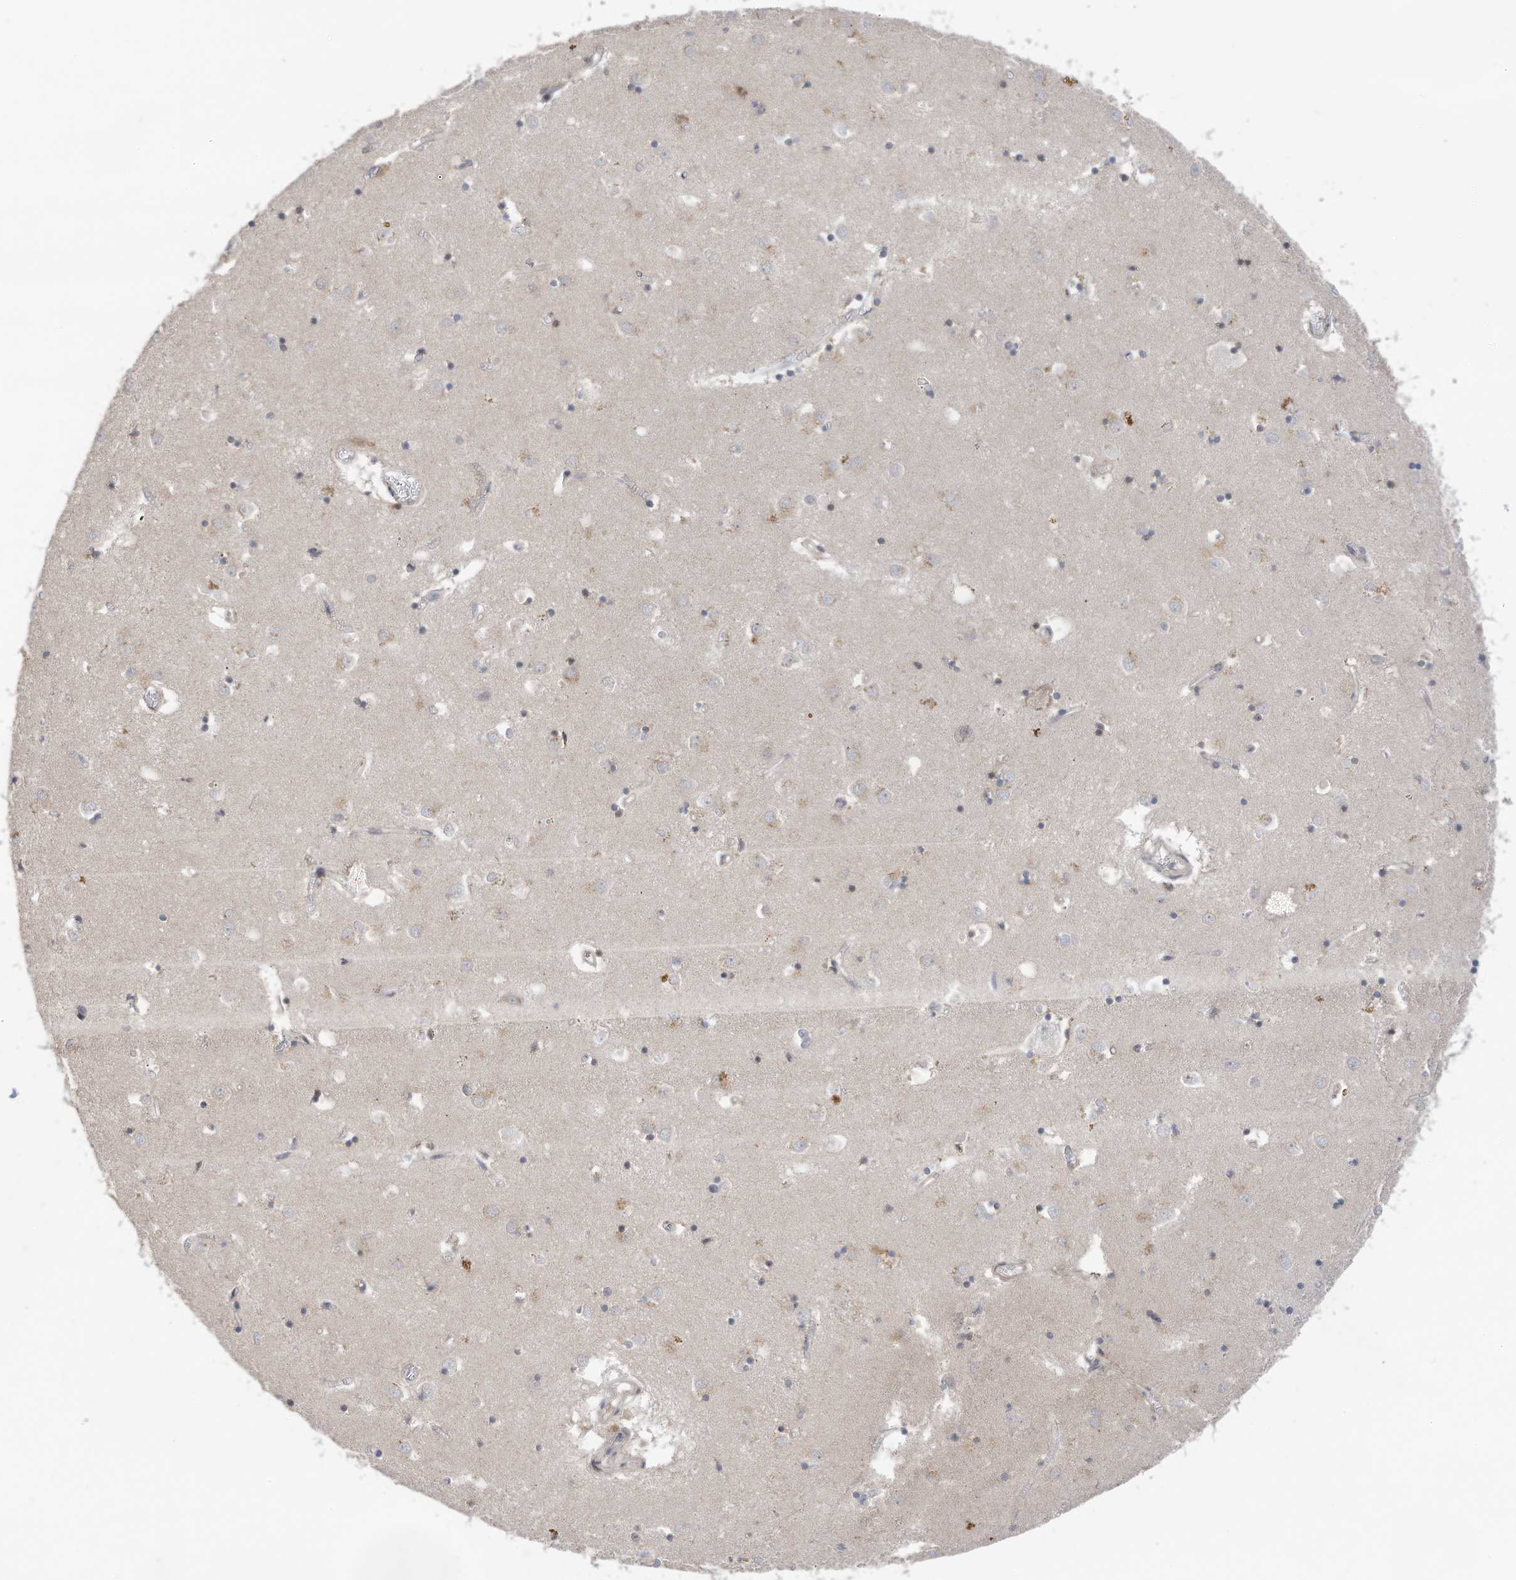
{"staining": {"intensity": "weak", "quantity": "<25%", "location": "nuclear"}, "tissue": "caudate", "cell_type": "Glial cells", "image_type": "normal", "snomed": [{"axis": "morphology", "description": "Normal tissue, NOS"}, {"axis": "topography", "description": "Lateral ventricle wall"}], "caption": "There is no significant expression in glial cells of caudate. (DAB (3,3'-diaminobenzidine) immunohistochemistry (IHC) visualized using brightfield microscopy, high magnification).", "gene": "REC8", "patient": {"sex": "male", "age": 70}}